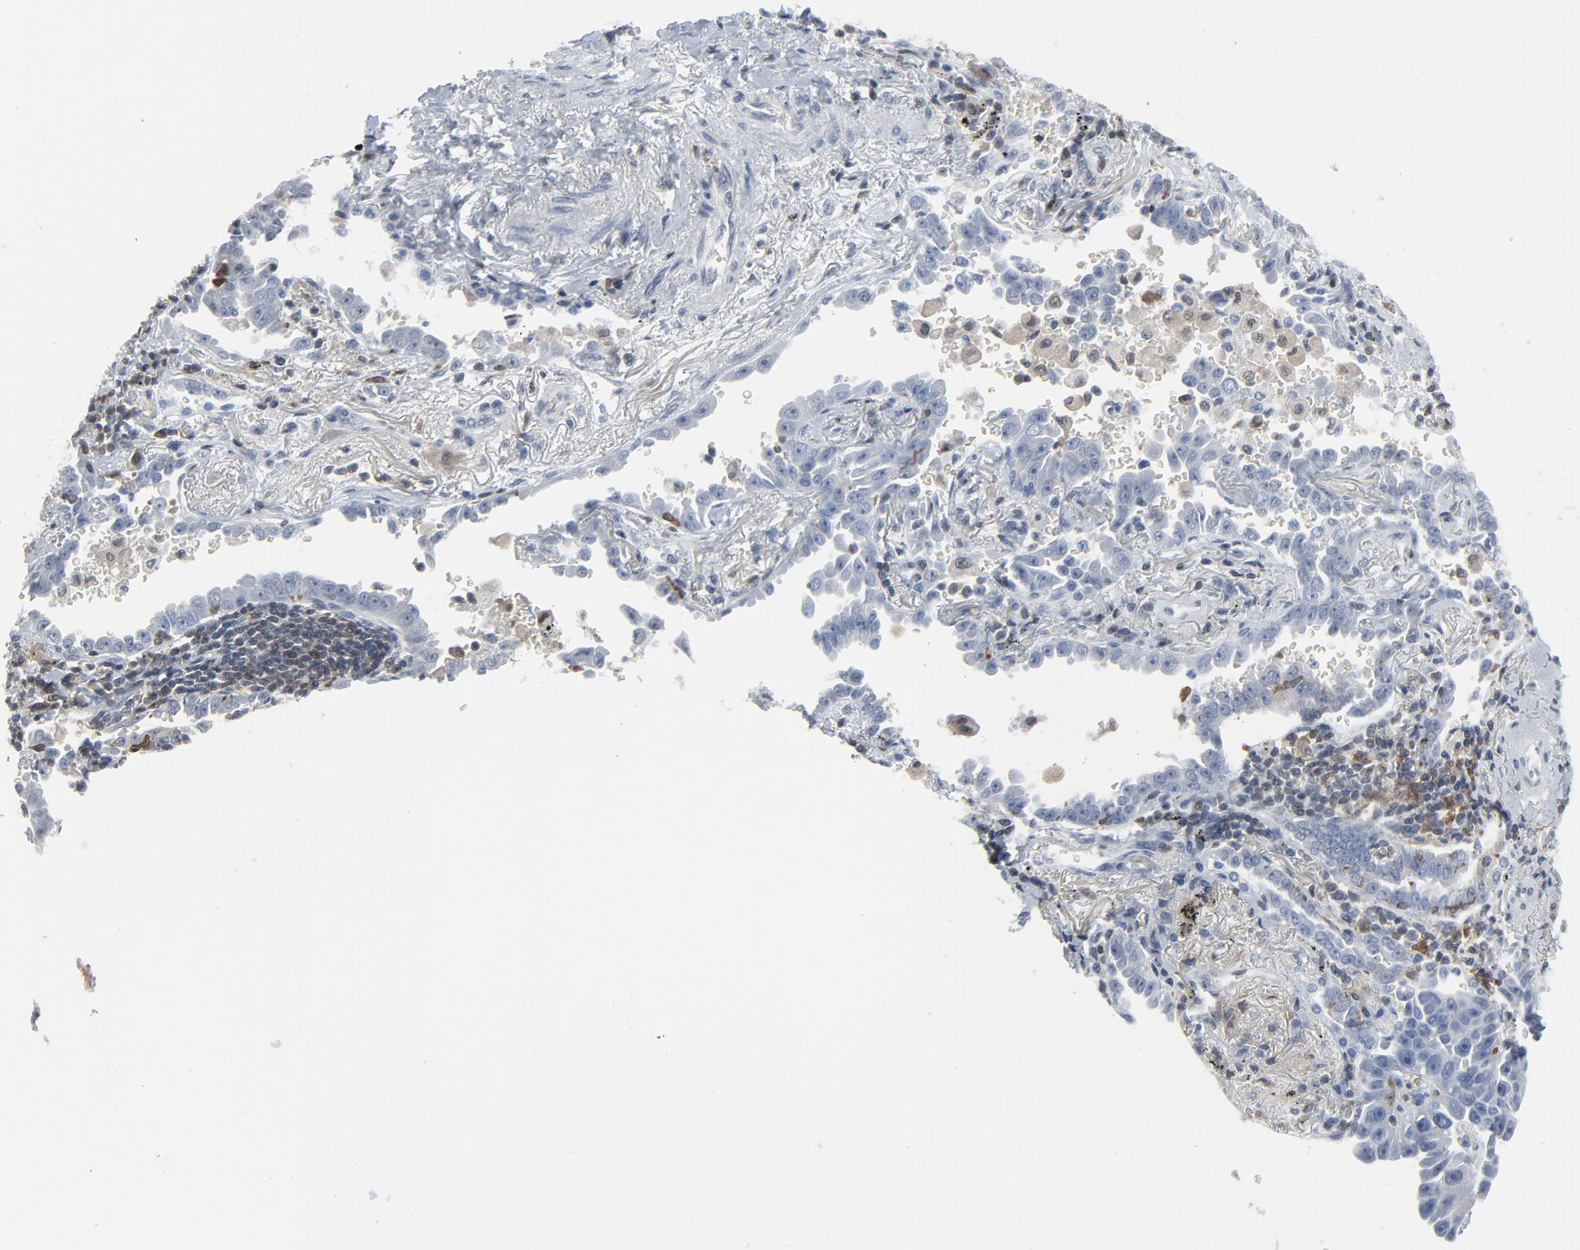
{"staining": {"intensity": "negative", "quantity": "none", "location": "none"}, "tissue": "lung cancer", "cell_type": "Tumor cells", "image_type": "cancer", "snomed": [{"axis": "morphology", "description": "Adenocarcinoma, NOS"}, {"axis": "topography", "description": "Lung"}], "caption": "Human lung cancer (adenocarcinoma) stained for a protein using immunohistochemistry (IHC) demonstrates no positivity in tumor cells.", "gene": "STAT5A", "patient": {"sex": "female", "age": 64}}